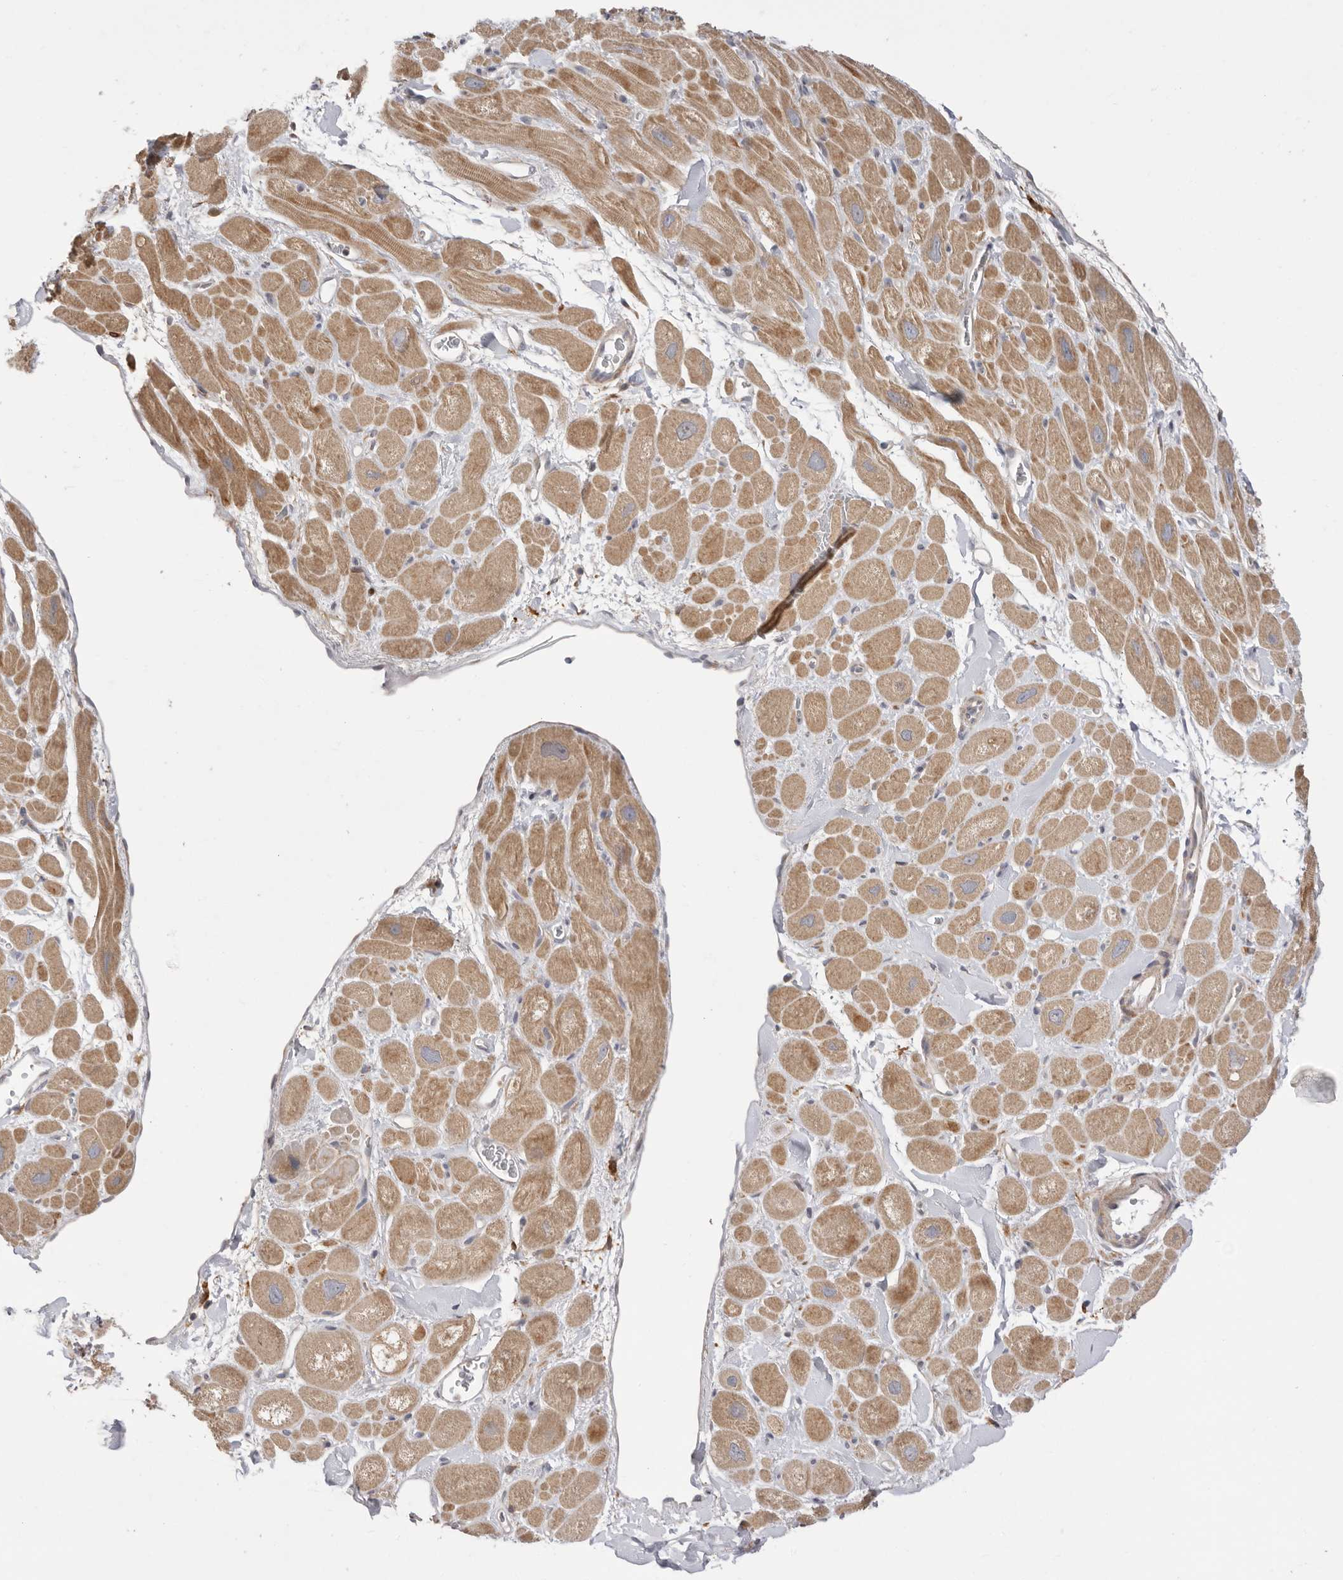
{"staining": {"intensity": "weak", "quantity": ">75%", "location": "cytoplasmic/membranous"}, "tissue": "heart muscle", "cell_type": "Cardiomyocytes", "image_type": "normal", "snomed": [{"axis": "morphology", "description": "Normal tissue, NOS"}, {"axis": "topography", "description": "Heart"}], "caption": "Immunohistochemical staining of normal human heart muscle exhibits weak cytoplasmic/membranous protein staining in about >75% of cardiomyocytes.", "gene": "USH1C", "patient": {"sex": "male", "age": 49}}